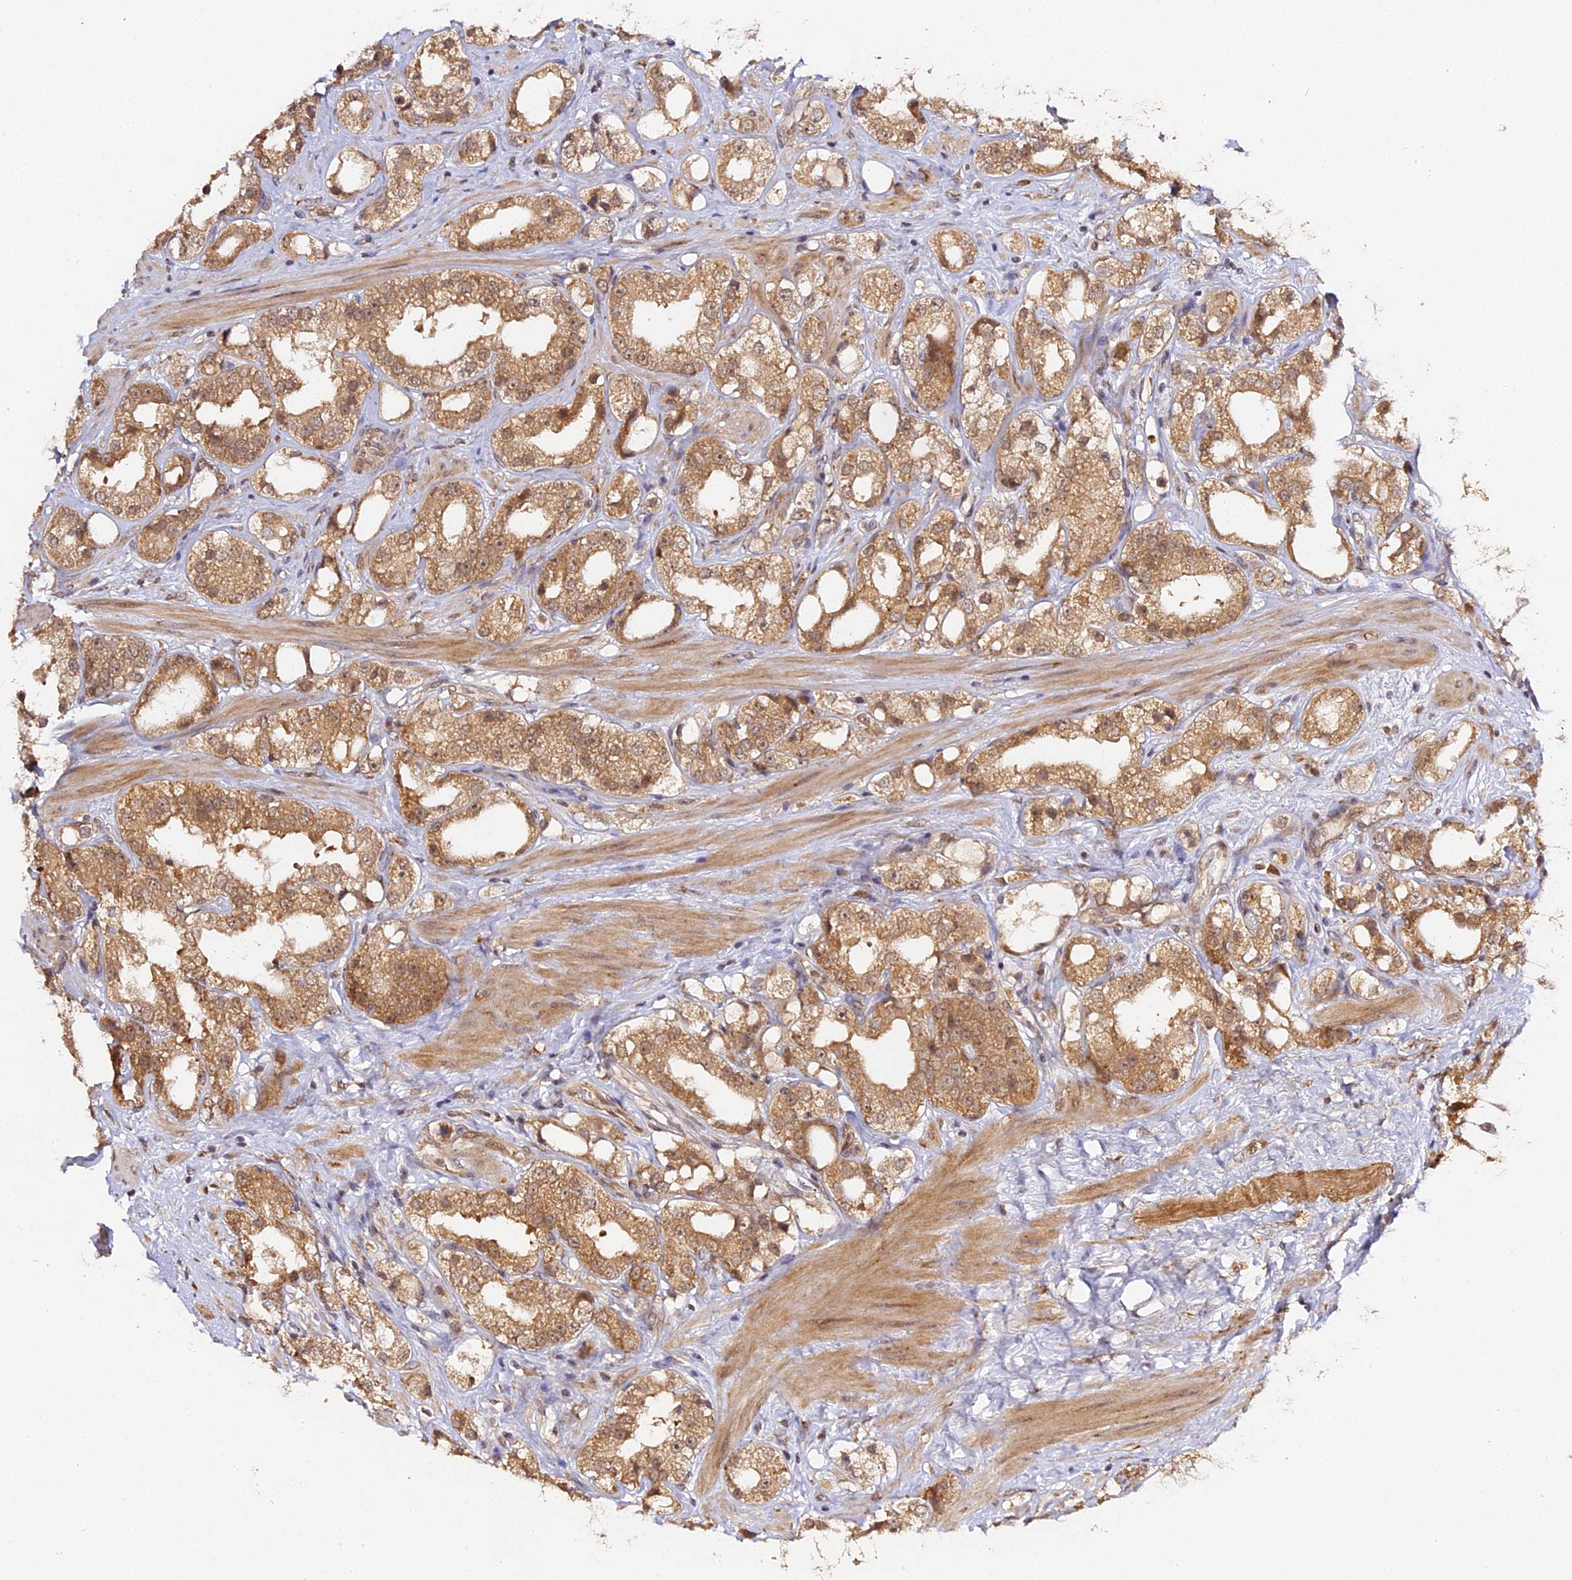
{"staining": {"intensity": "moderate", "quantity": ">75%", "location": "cytoplasmic/membranous,nuclear"}, "tissue": "prostate cancer", "cell_type": "Tumor cells", "image_type": "cancer", "snomed": [{"axis": "morphology", "description": "Adenocarcinoma, NOS"}, {"axis": "topography", "description": "Prostate"}], "caption": "Brown immunohistochemical staining in prostate cancer (adenocarcinoma) exhibits moderate cytoplasmic/membranous and nuclear staining in about >75% of tumor cells. The protein is stained brown, and the nuclei are stained in blue (DAB (3,3'-diaminobenzidine) IHC with brightfield microscopy, high magnification).", "gene": "IMPACT", "patient": {"sex": "male", "age": 79}}